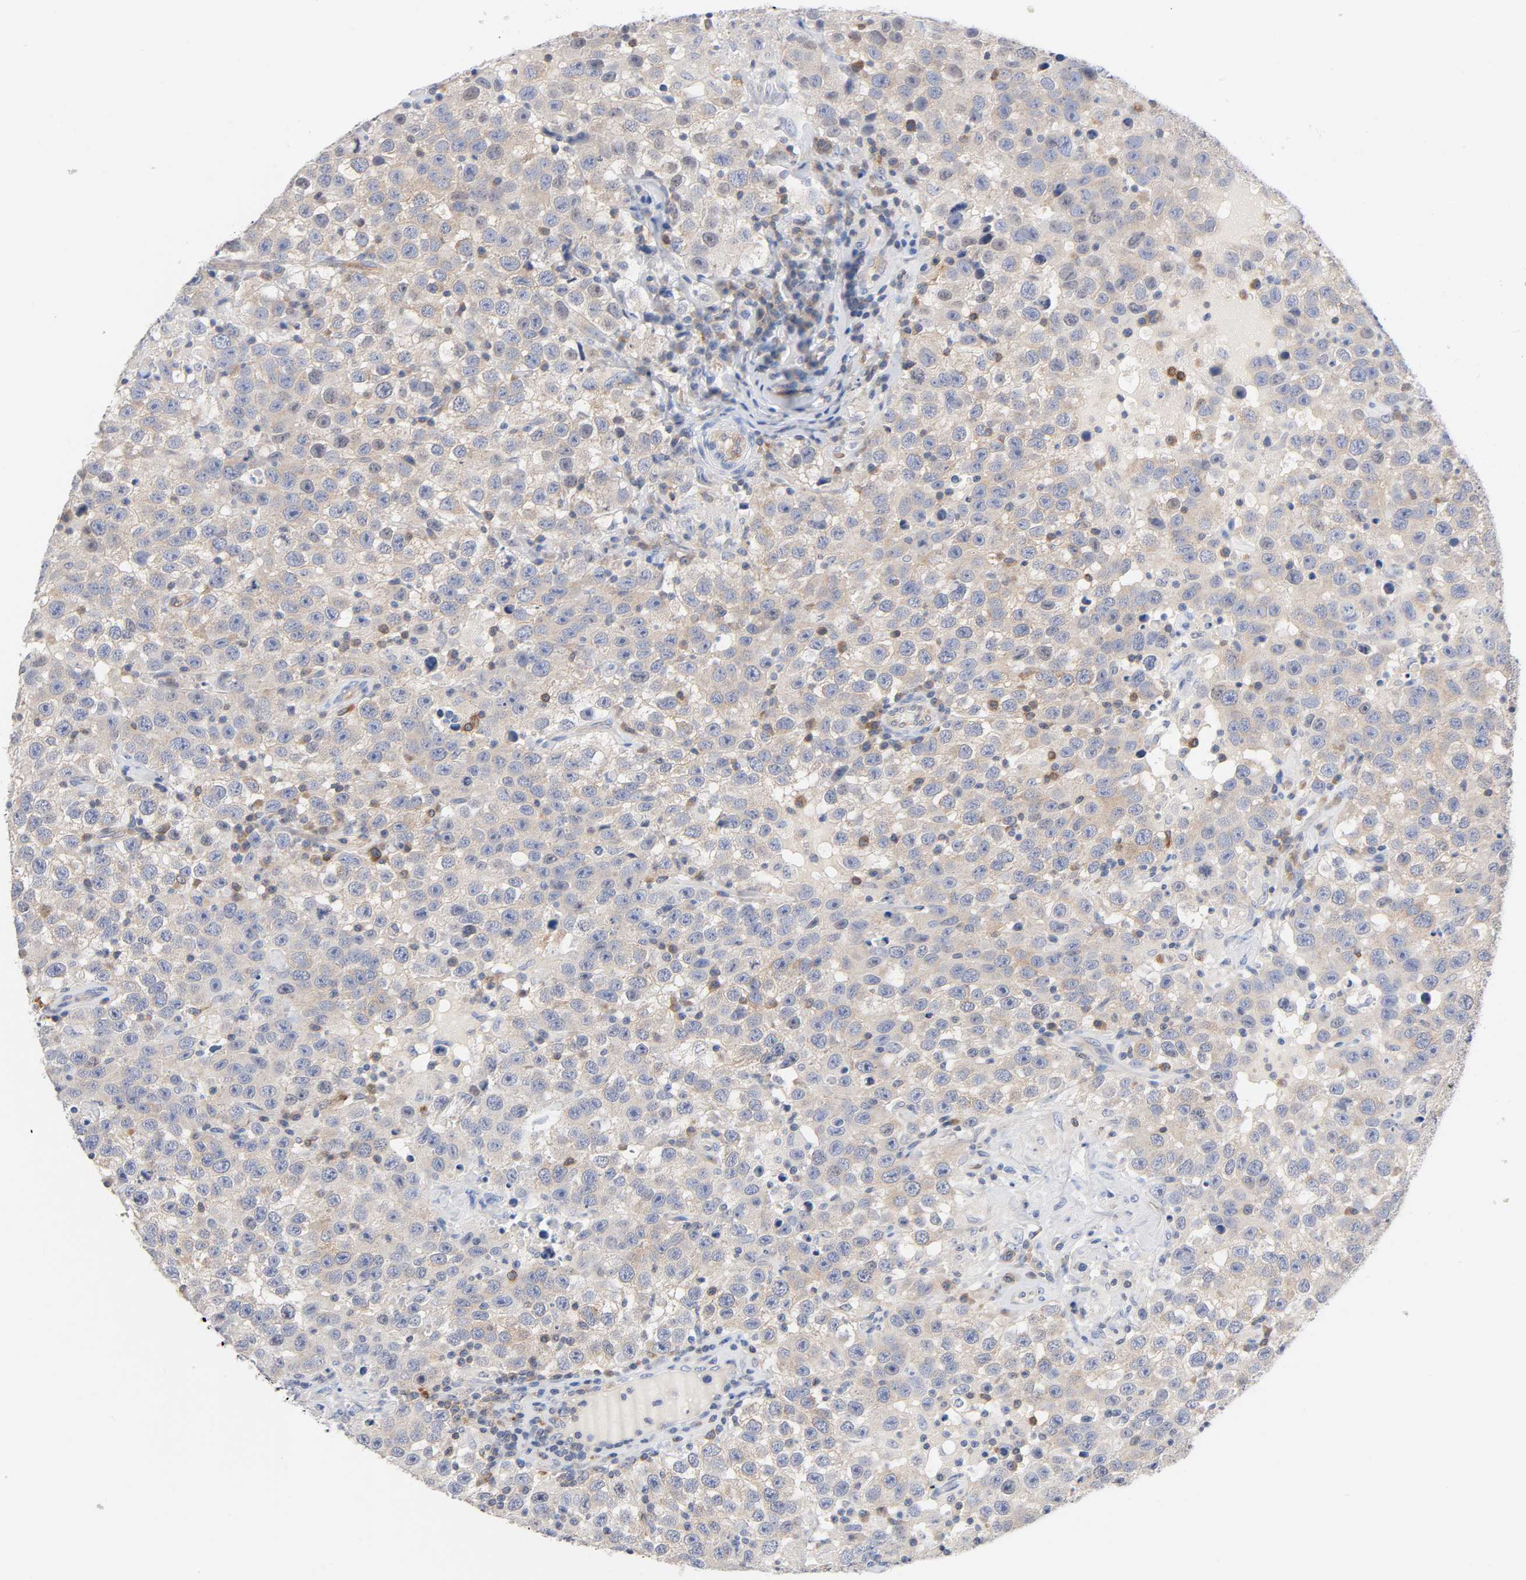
{"staining": {"intensity": "negative", "quantity": "none", "location": "none"}, "tissue": "testis cancer", "cell_type": "Tumor cells", "image_type": "cancer", "snomed": [{"axis": "morphology", "description": "Seminoma, NOS"}, {"axis": "topography", "description": "Testis"}], "caption": "Testis seminoma was stained to show a protein in brown. There is no significant positivity in tumor cells.", "gene": "MALT1", "patient": {"sex": "male", "age": 41}}